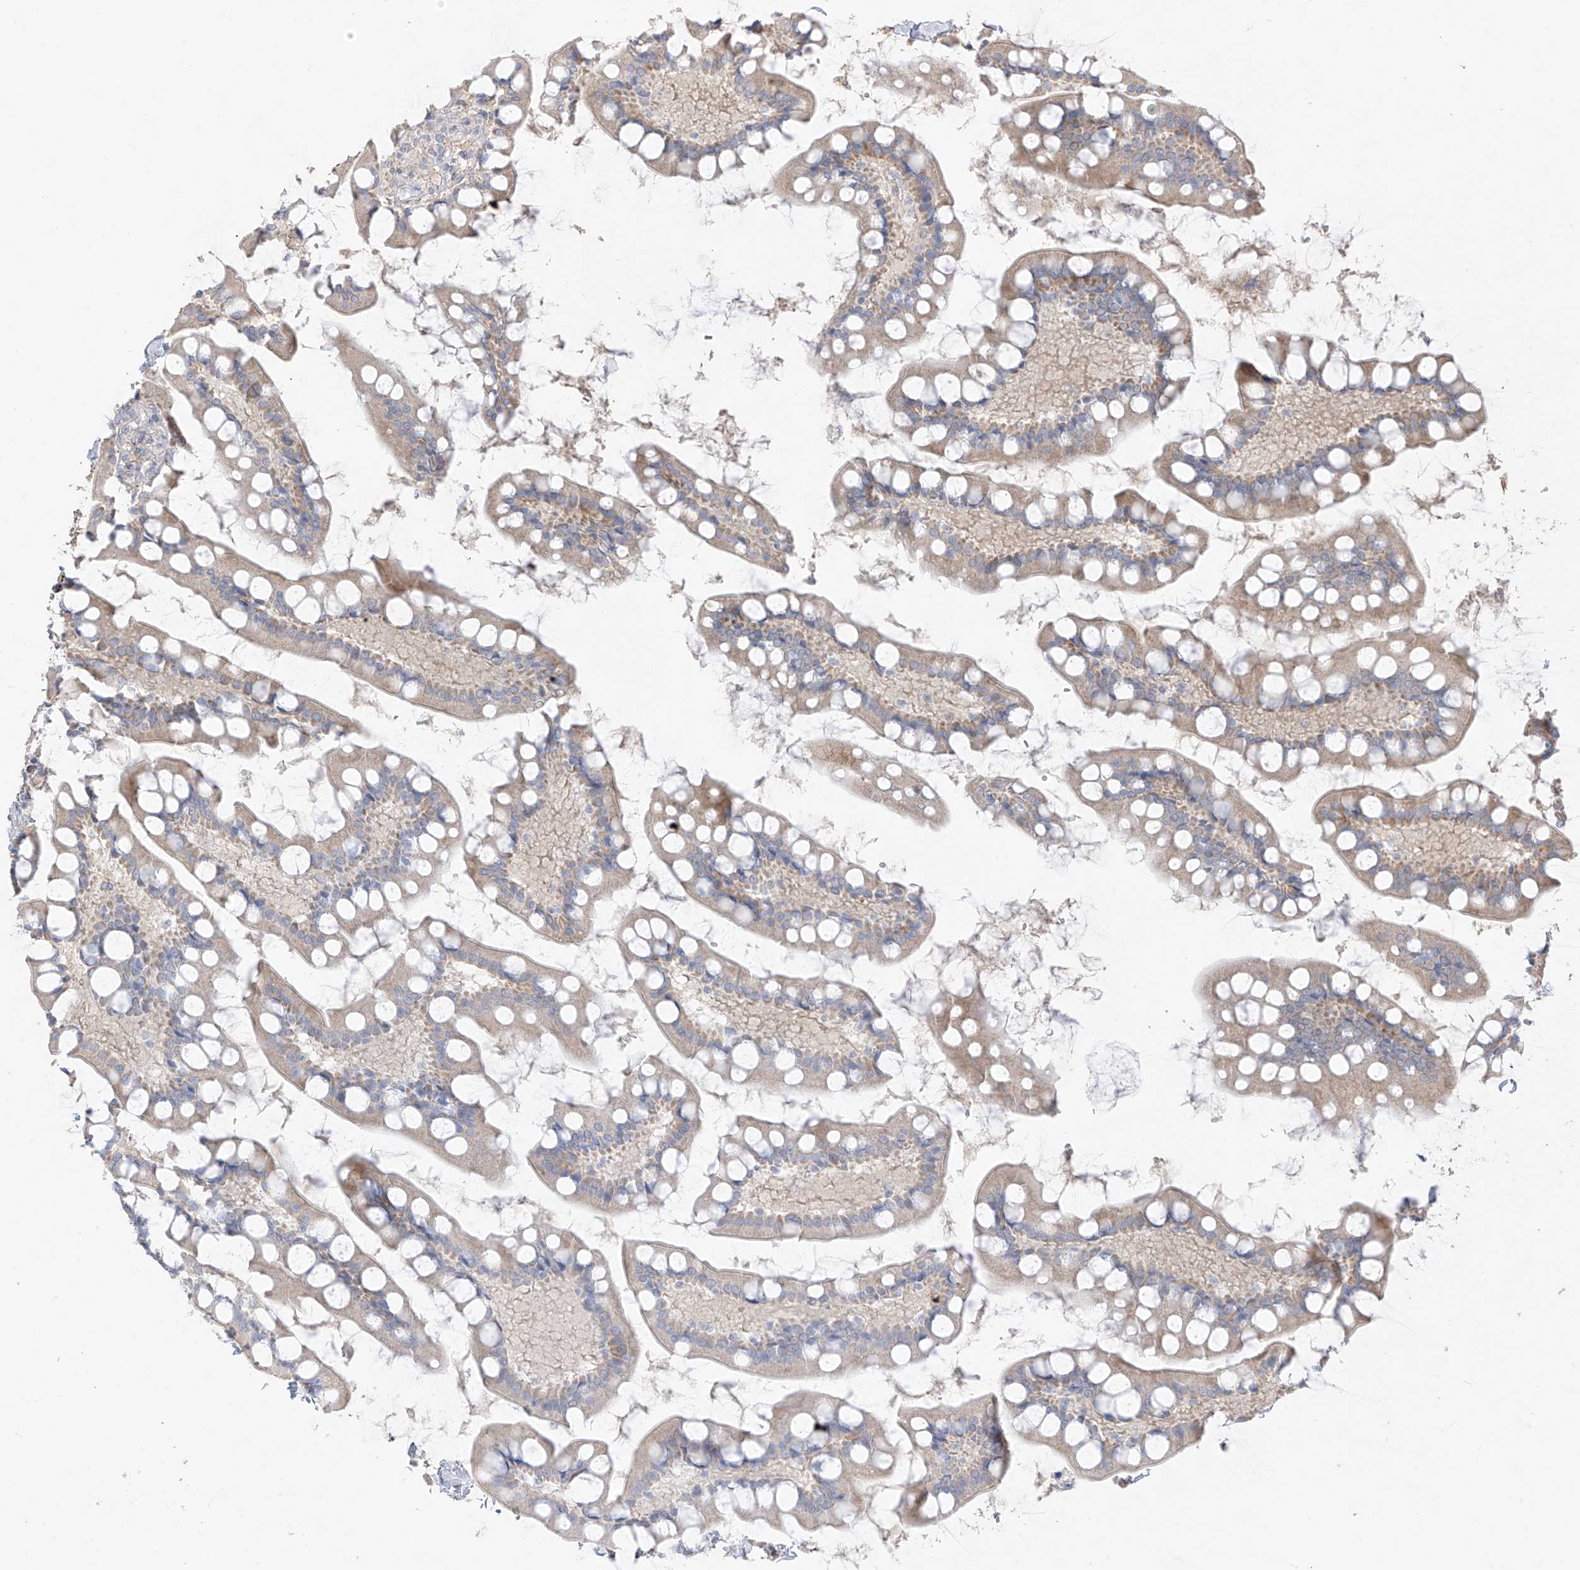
{"staining": {"intensity": "weak", "quantity": "25%-75%", "location": "cytoplasmic/membranous"}, "tissue": "small intestine", "cell_type": "Glandular cells", "image_type": "normal", "snomed": [{"axis": "morphology", "description": "Normal tissue, NOS"}, {"axis": "topography", "description": "Small intestine"}], "caption": "Protein staining reveals weak cytoplasmic/membranous staining in approximately 25%-75% of glandular cells in benign small intestine.", "gene": "DCDC2", "patient": {"sex": "male", "age": 52}}